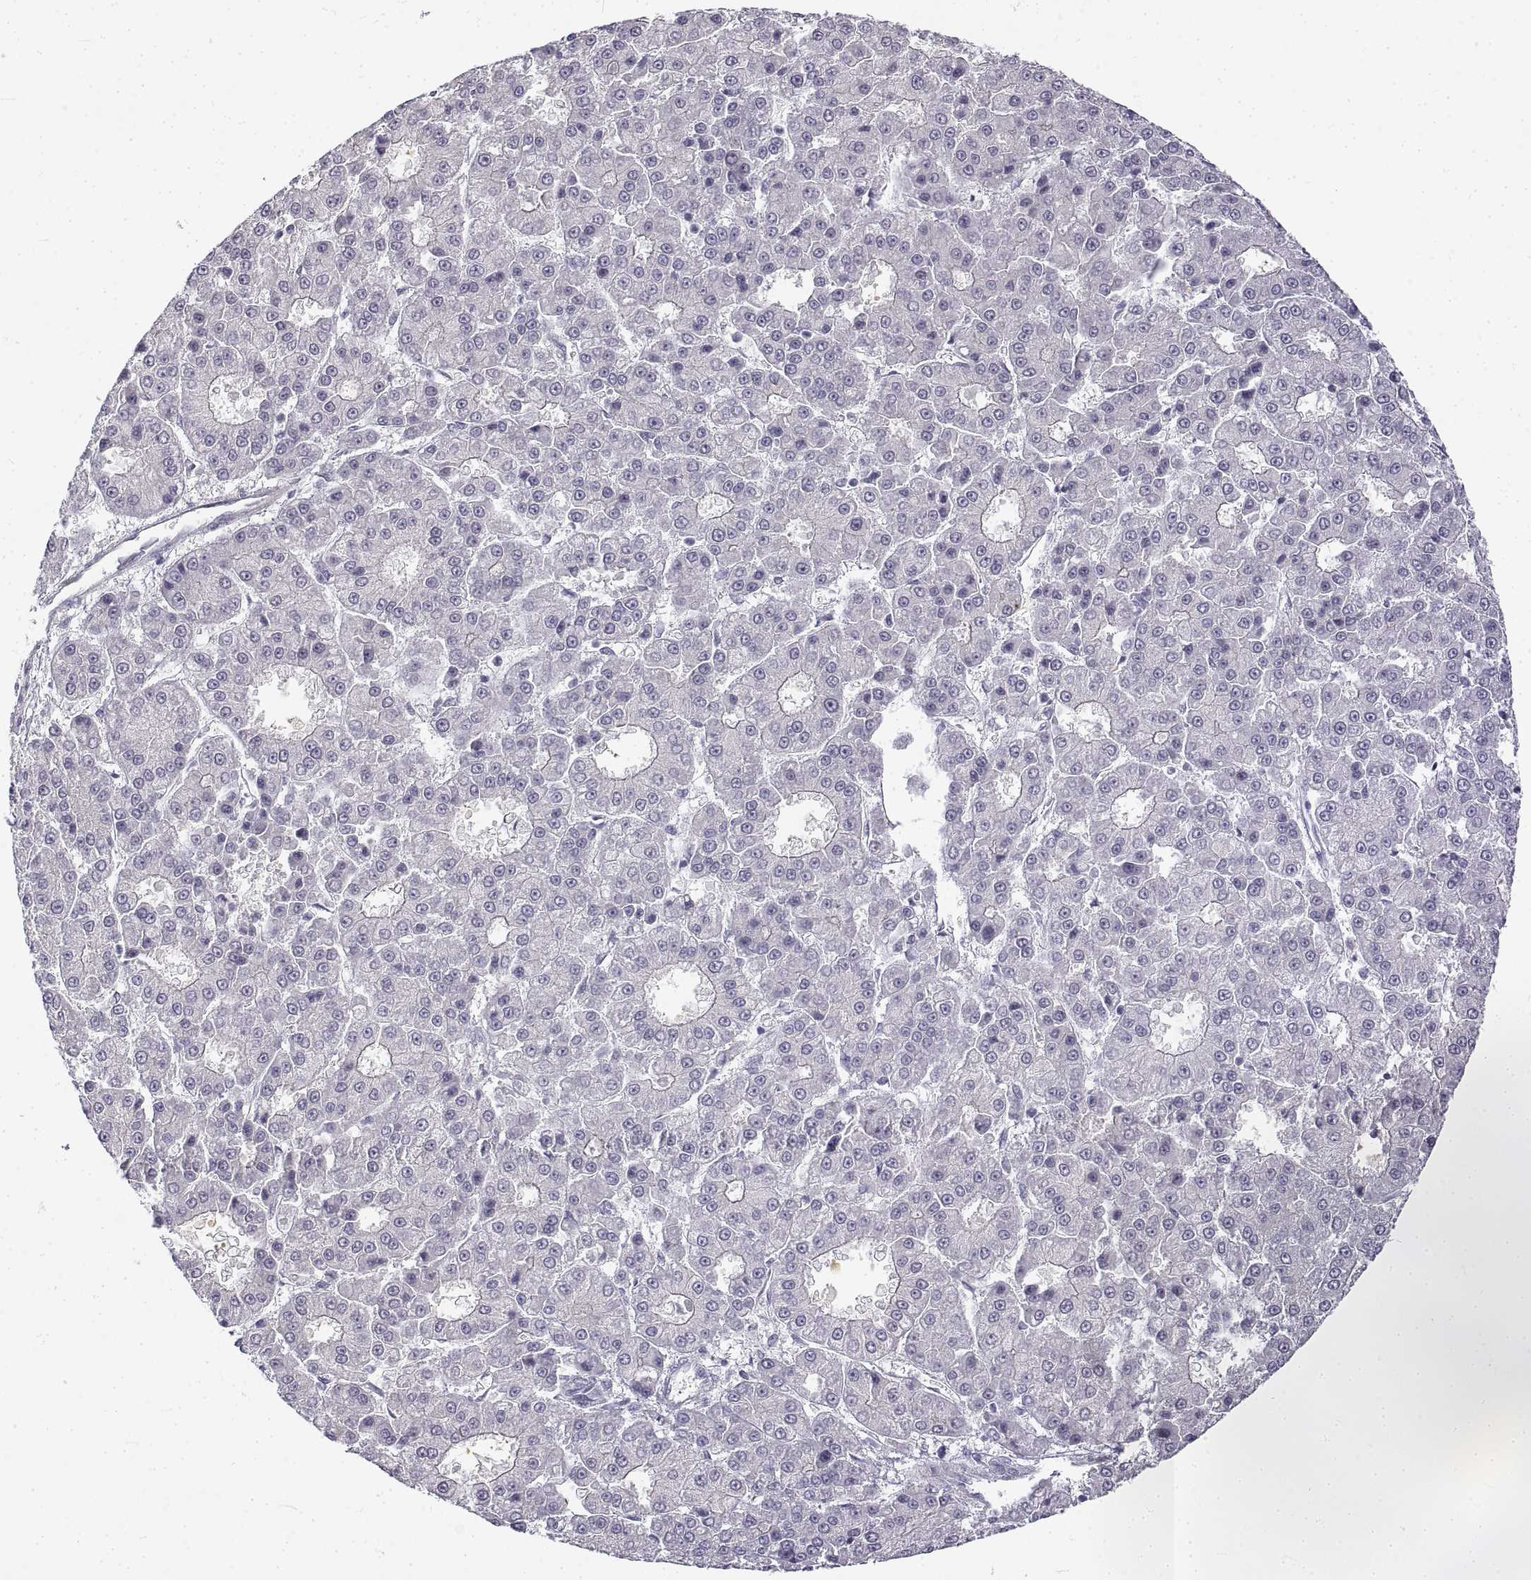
{"staining": {"intensity": "negative", "quantity": "none", "location": "none"}, "tissue": "liver cancer", "cell_type": "Tumor cells", "image_type": "cancer", "snomed": [{"axis": "morphology", "description": "Carcinoma, Hepatocellular, NOS"}, {"axis": "topography", "description": "Liver"}], "caption": "A high-resolution image shows IHC staining of hepatocellular carcinoma (liver), which shows no significant expression in tumor cells.", "gene": "ANO2", "patient": {"sex": "male", "age": 70}}